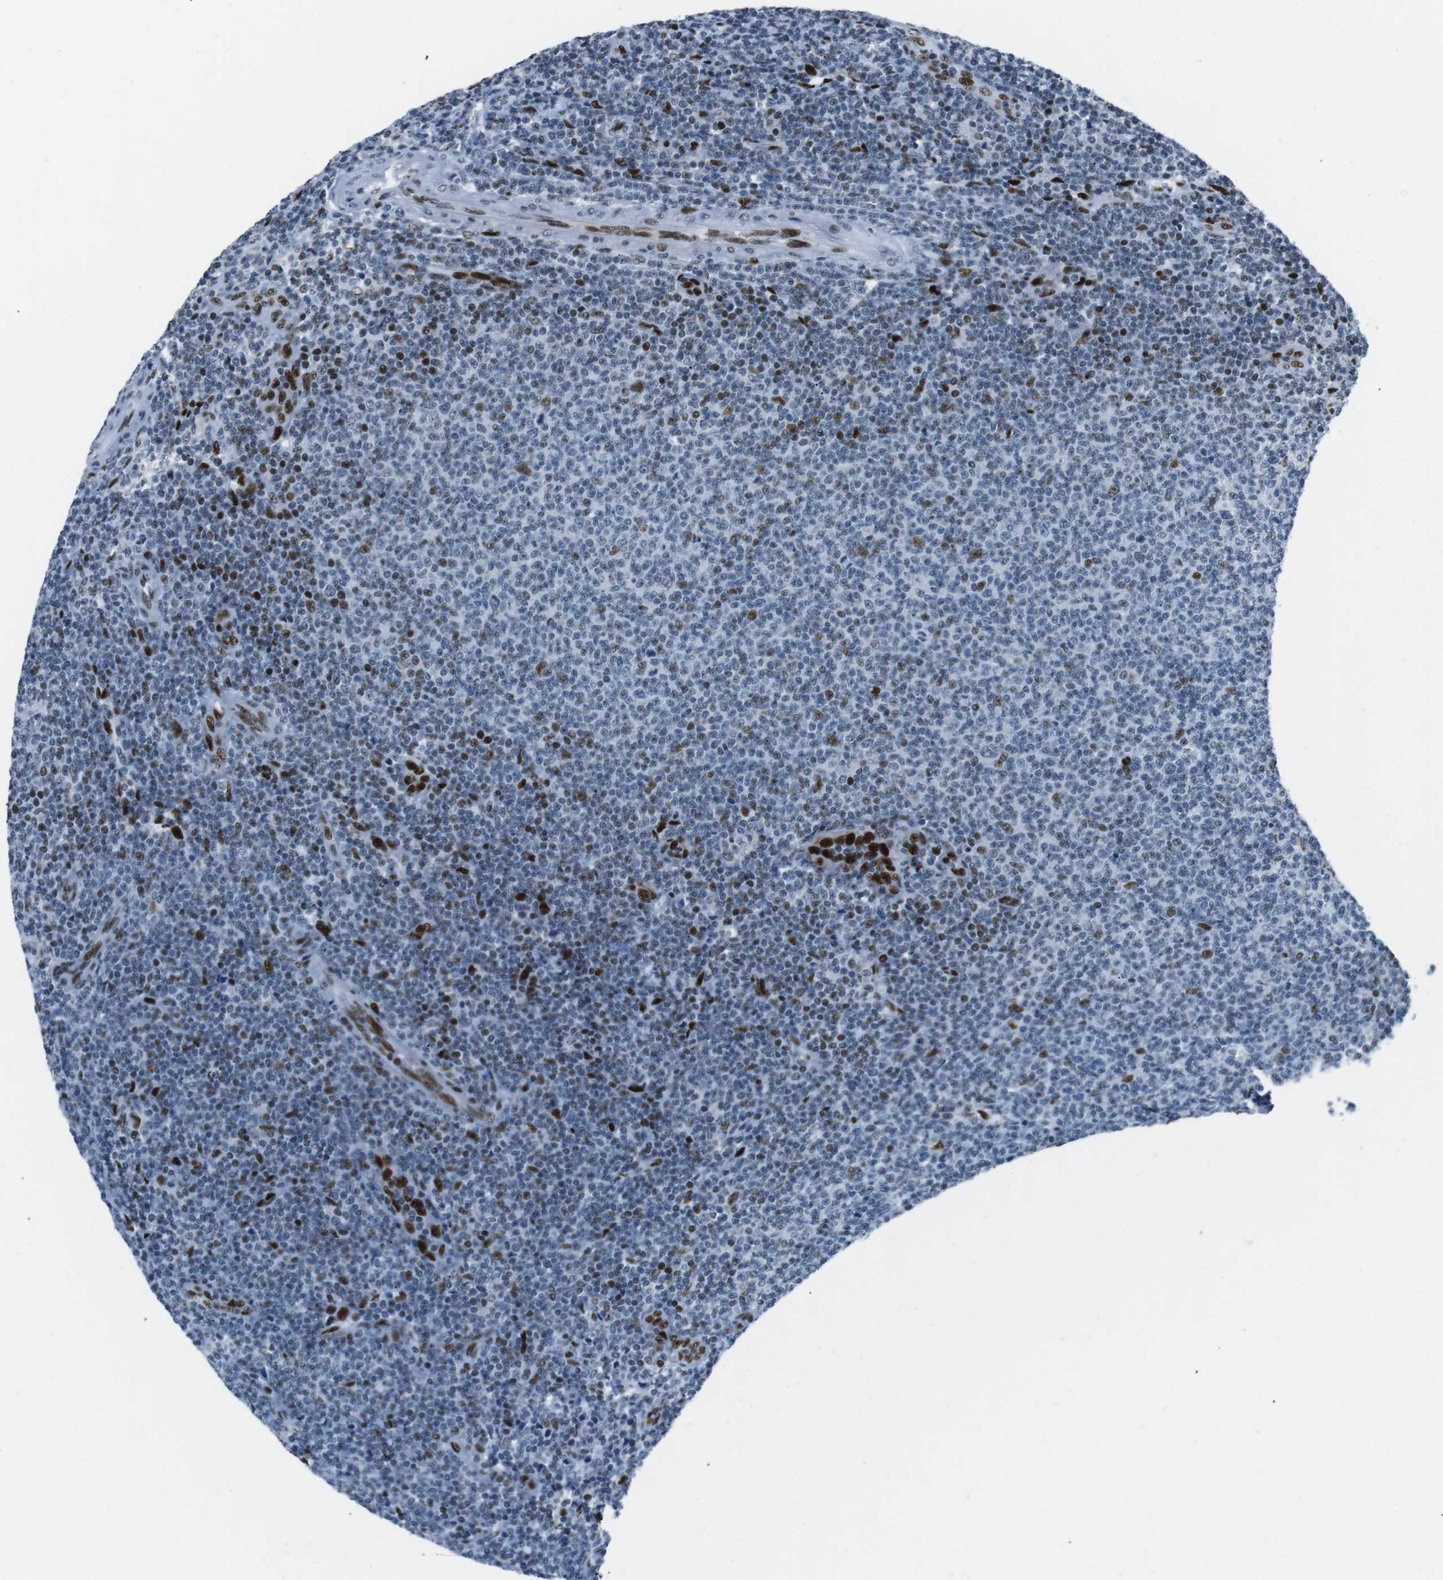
{"staining": {"intensity": "moderate", "quantity": "<25%", "location": "nuclear"}, "tissue": "lymphoma", "cell_type": "Tumor cells", "image_type": "cancer", "snomed": [{"axis": "morphology", "description": "Malignant lymphoma, non-Hodgkin's type, Low grade"}, {"axis": "topography", "description": "Lymph node"}], "caption": "DAB (3,3'-diaminobenzidine) immunohistochemical staining of human malignant lymphoma, non-Hodgkin's type (low-grade) displays moderate nuclear protein positivity in approximately <25% of tumor cells.", "gene": "PML", "patient": {"sex": "male", "age": 66}}